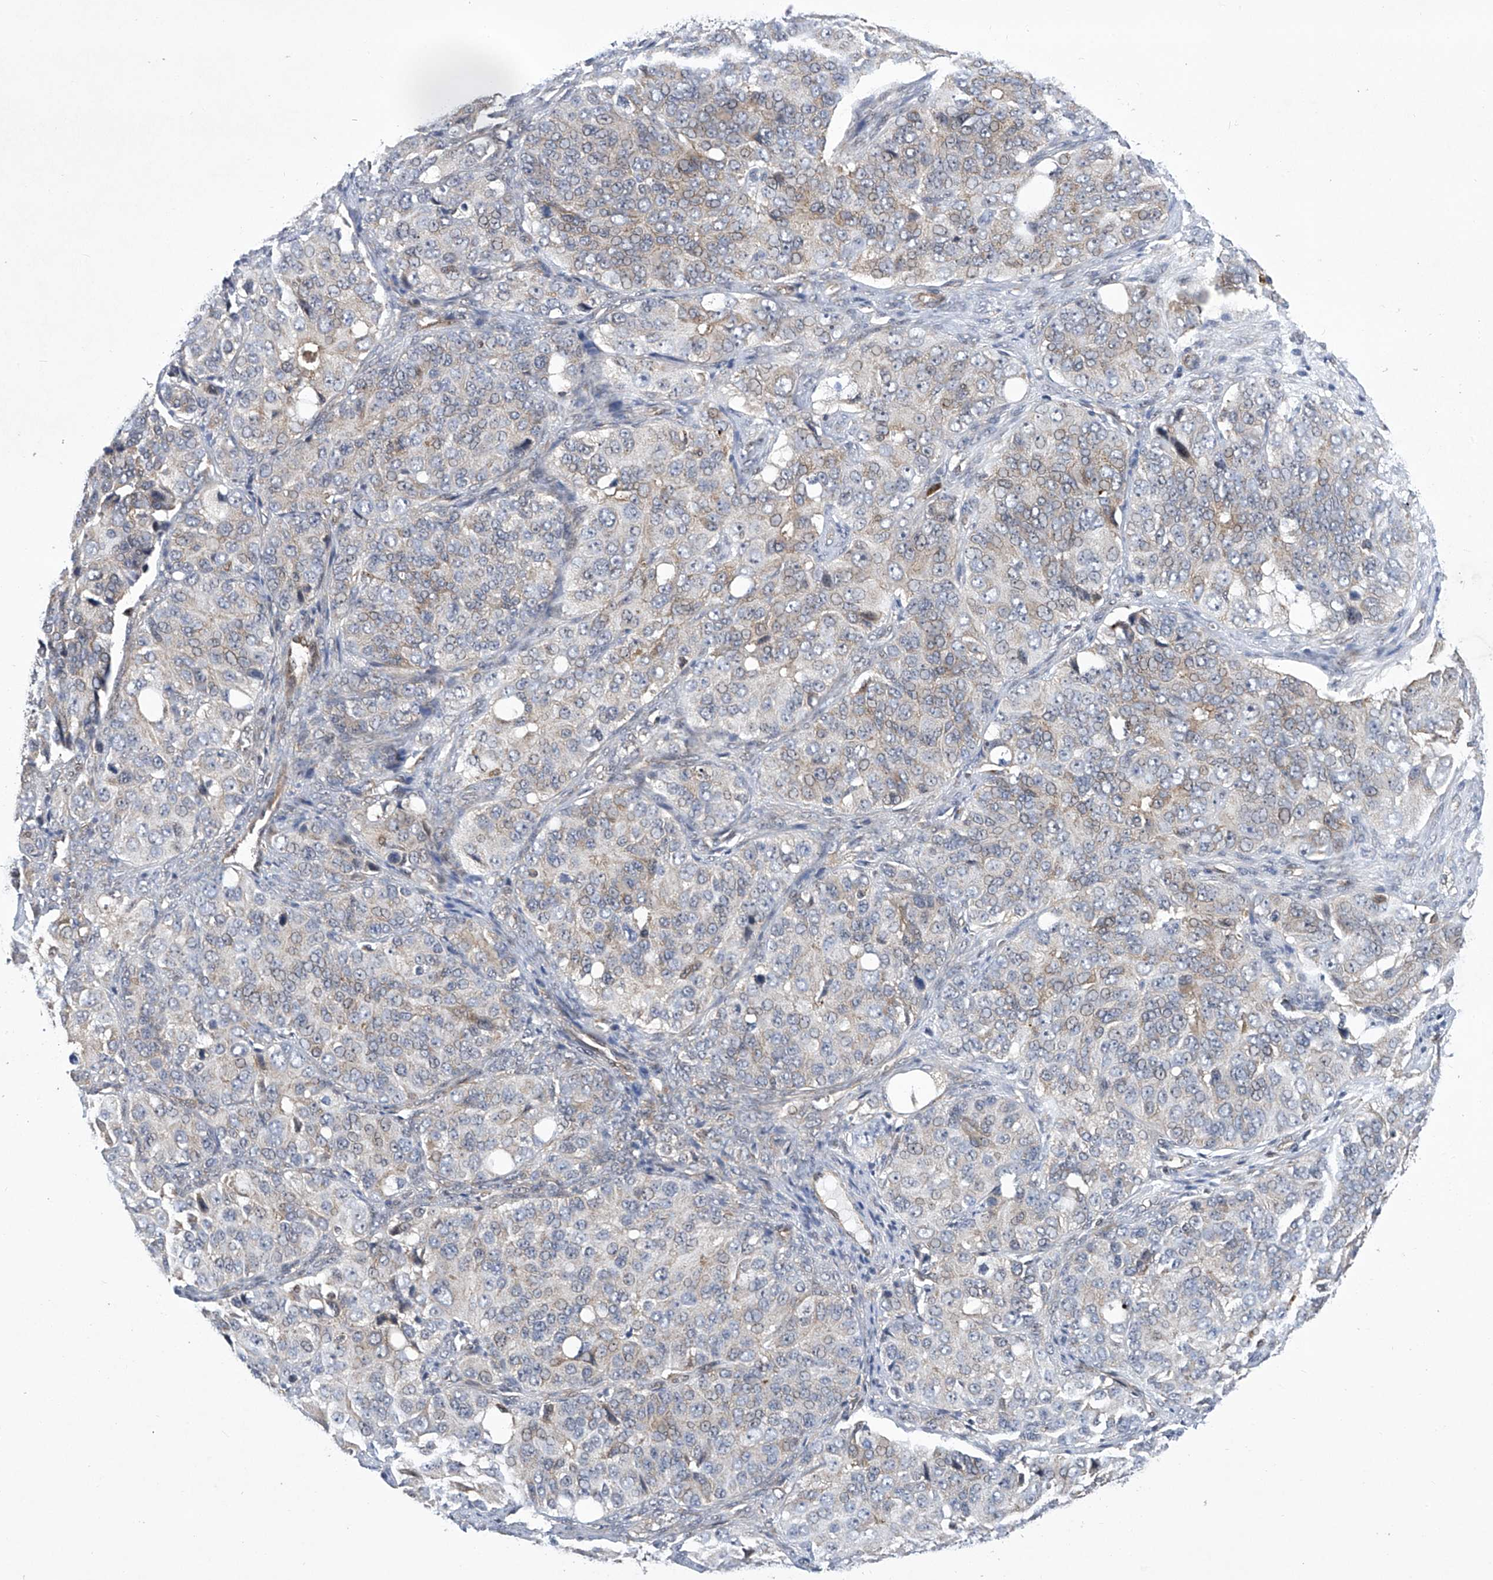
{"staining": {"intensity": "weak", "quantity": "<25%", "location": "cytoplasmic/membranous"}, "tissue": "ovarian cancer", "cell_type": "Tumor cells", "image_type": "cancer", "snomed": [{"axis": "morphology", "description": "Carcinoma, endometroid"}, {"axis": "topography", "description": "Ovary"}], "caption": "IHC histopathology image of ovarian cancer (endometroid carcinoma) stained for a protein (brown), which demonstrates no positivity in tumor cells. (Stains: DAB (3,3'-diaminobenzidine) IHC with hematoxylin counter stain, Microscopy: brightfield microscopy at high magnification).", "gene": "CISH", "patient": {"sex": "female", "age": 51}}